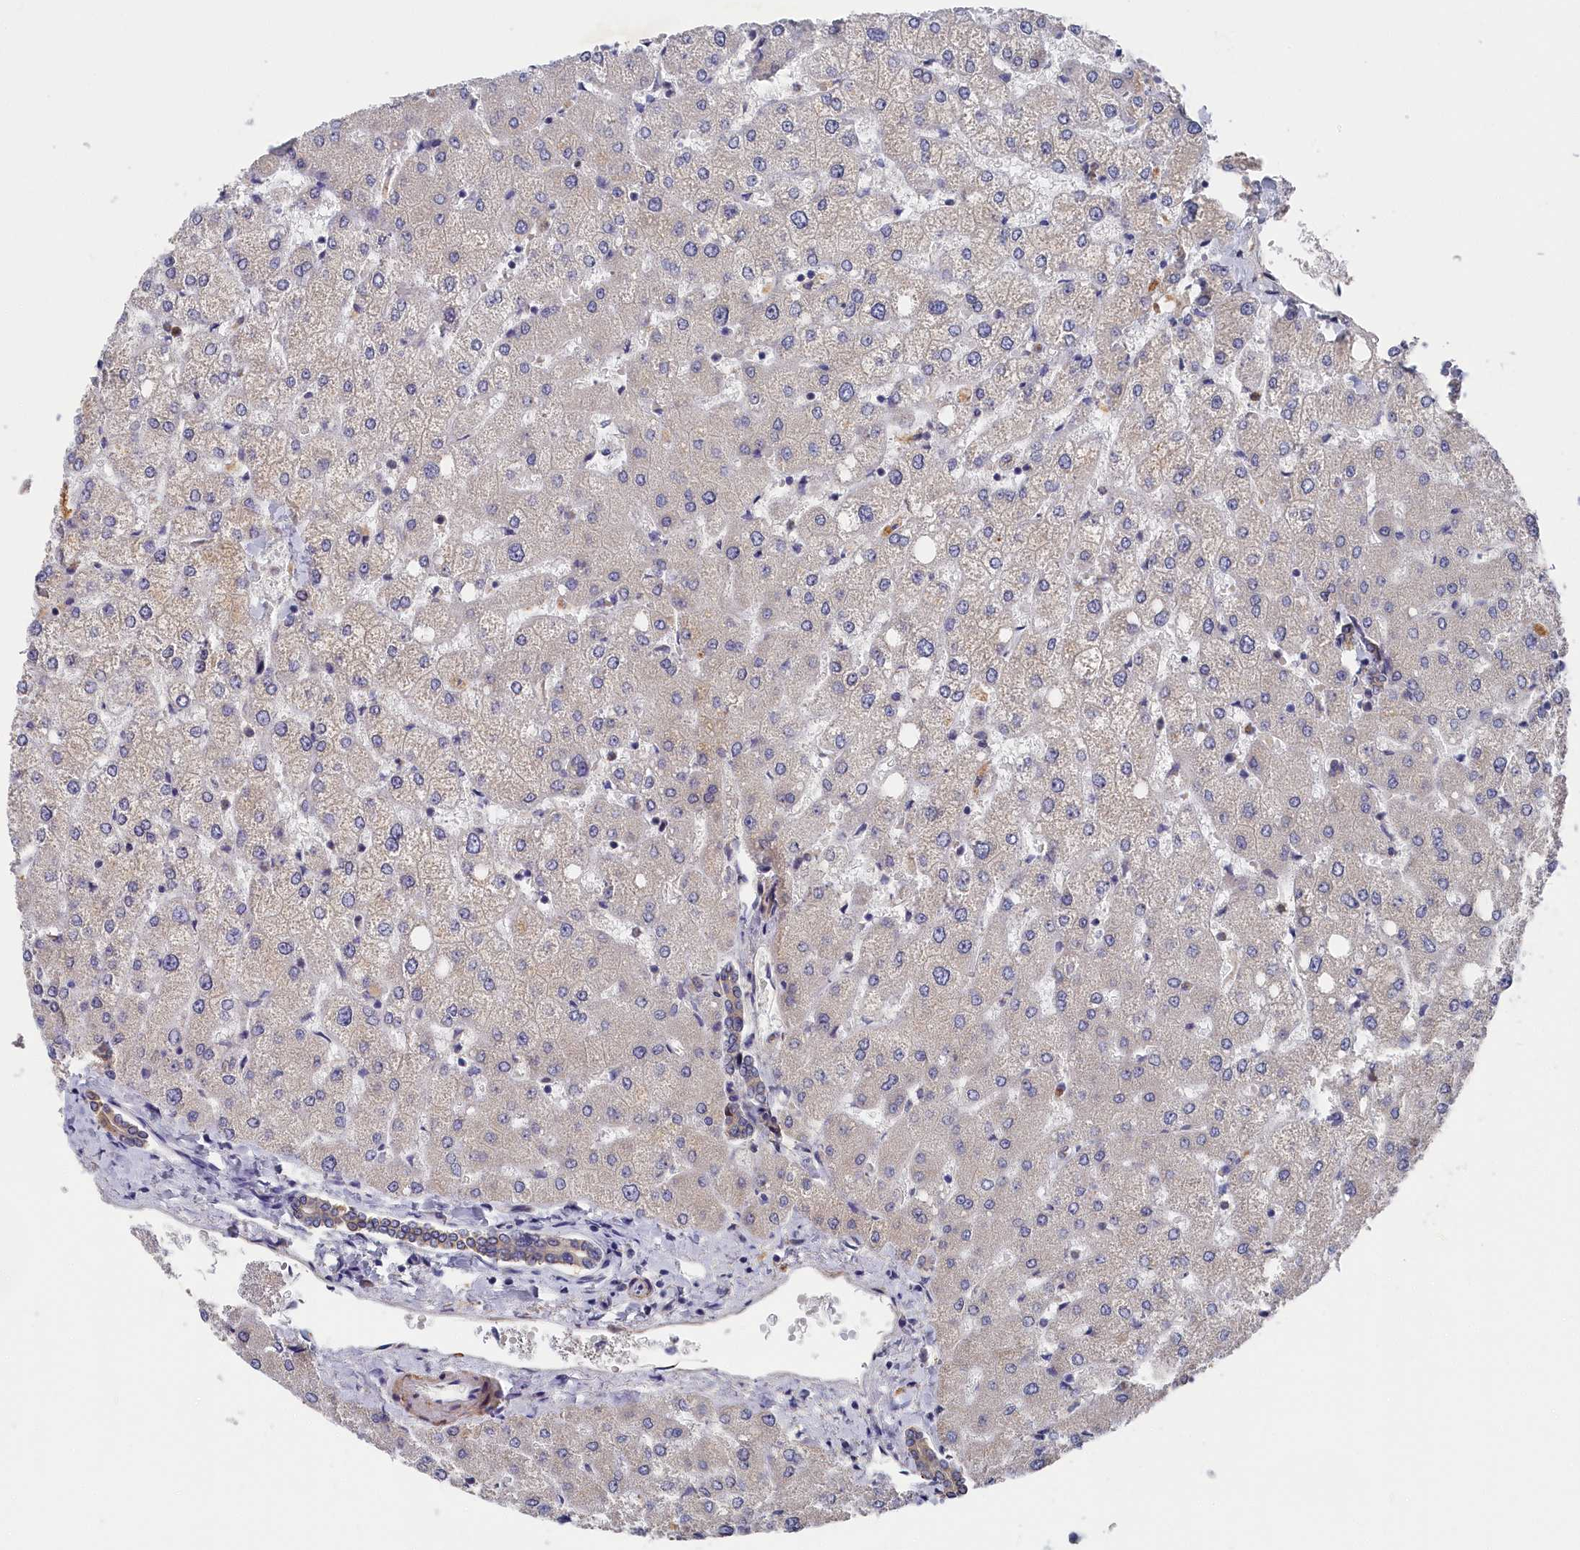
{"staining": {"intensity": "weak", "quantity": "25%-75%", "location": "cytoplasmic/membranous"}, "tissue": "liver", "cell_type": "Cholangiocytes", "image_type": "normal", "snomed": [{"axis": "morphology", "description": "Normal tissue, NOS"}, {"axis": "topography", "description": "Liver"}], "caption": "A brown stain labels weak cytoplasmic/membranous positivity of a protein in cholangiocytes of benign human liver.", "gene": "CYB5D2", "patient": {"sex": "female", "age": 54}}